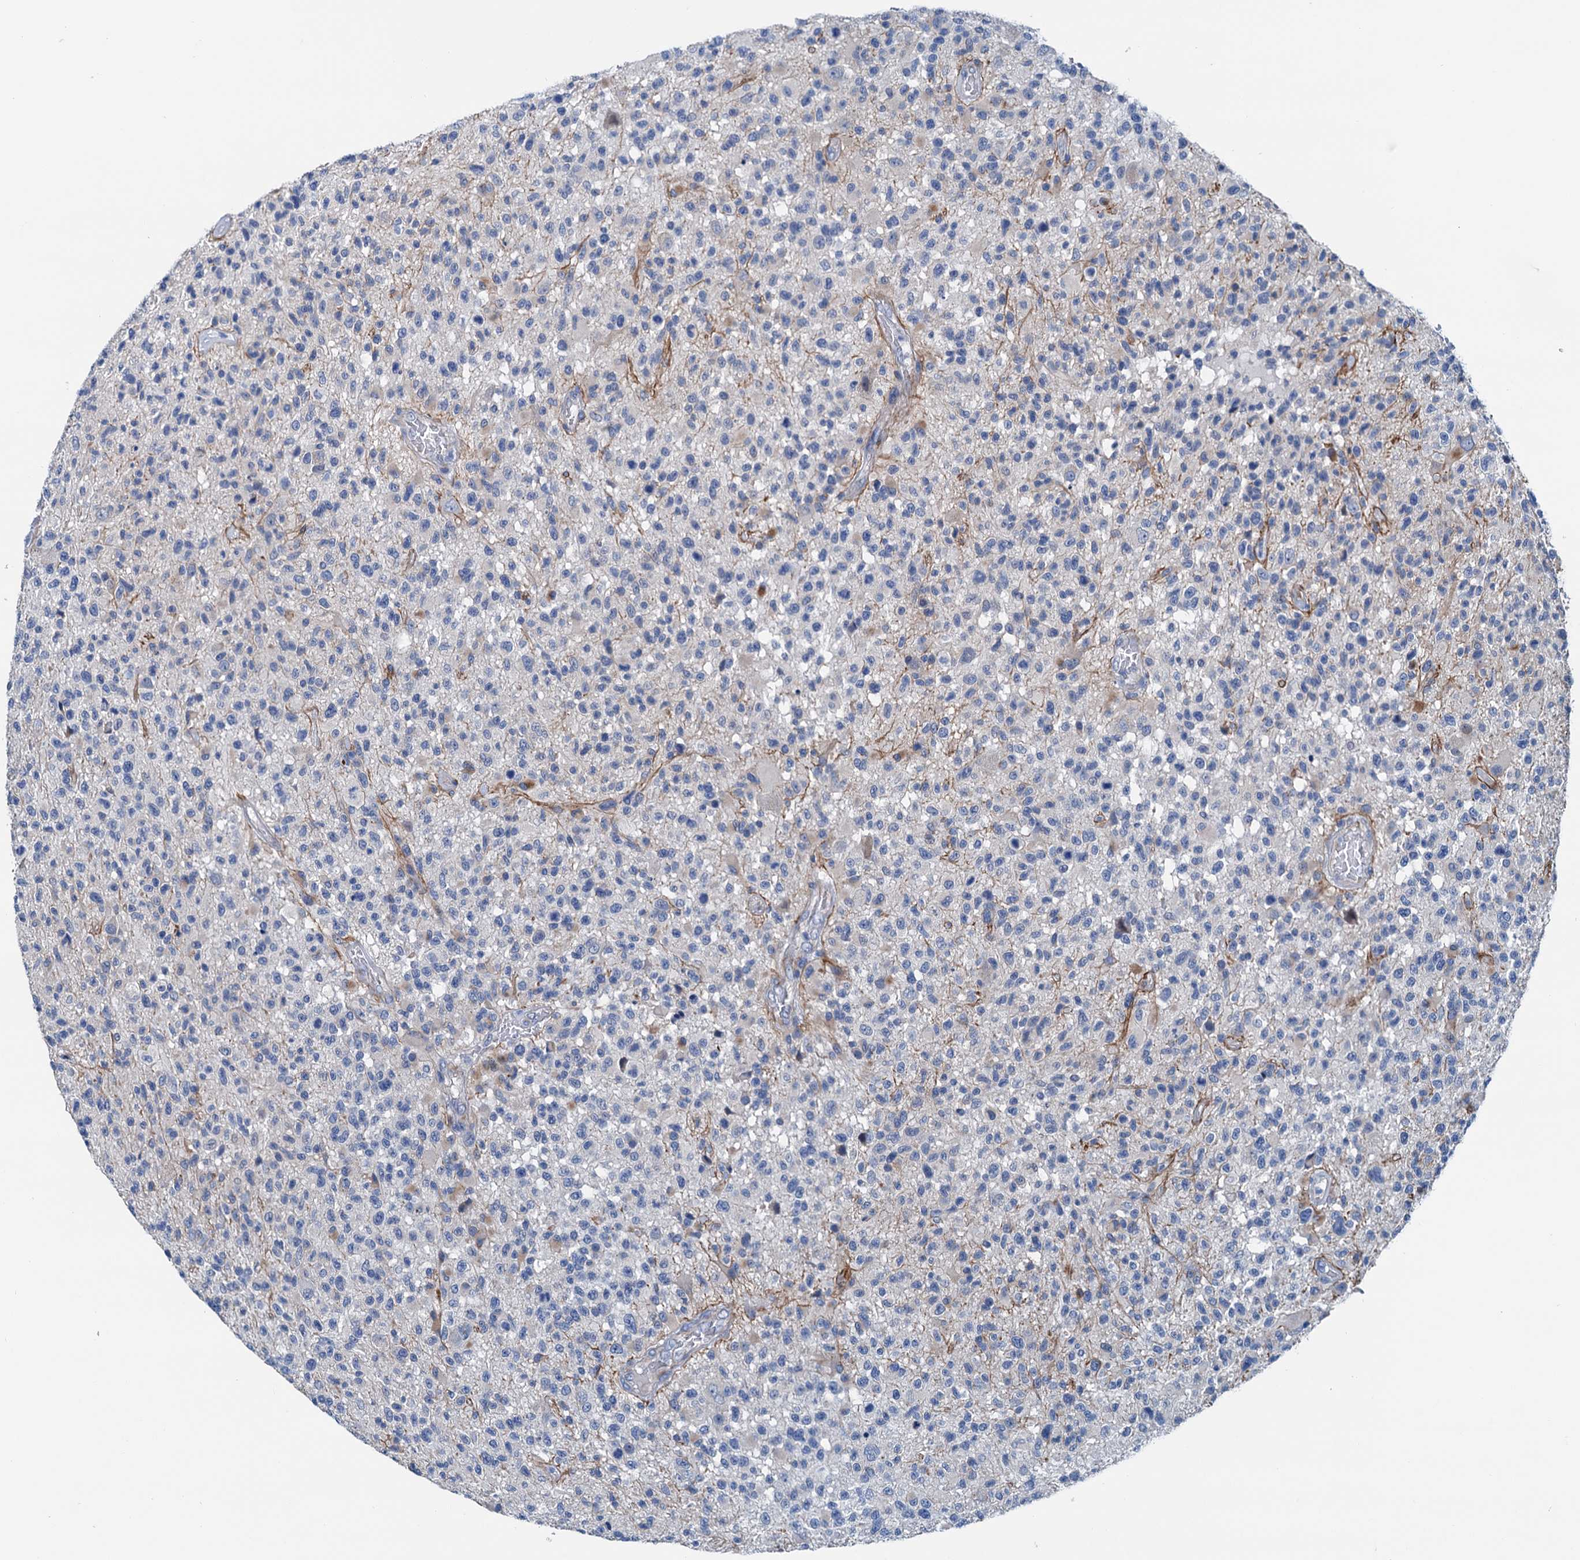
{"staining": {"intensity": "negative", "quantity": "none", "location": "none"}, "tissue": "glioma", "cell_type": "Tumor cells", "image_type": "cancer", "snomed": [{"axis": "morphology", "description": "Glioma, malignant, High grade"}, {"axis": "morphology", "description": "Glioblastoma, NOS"}, {"axis": "topography", "description": "Brain"}], "caption": "A histopathology image of human glioma is negative for staining in tumor cells.", "gene": "ELAC1", "patient": {"sex": "male", "age": 60}}